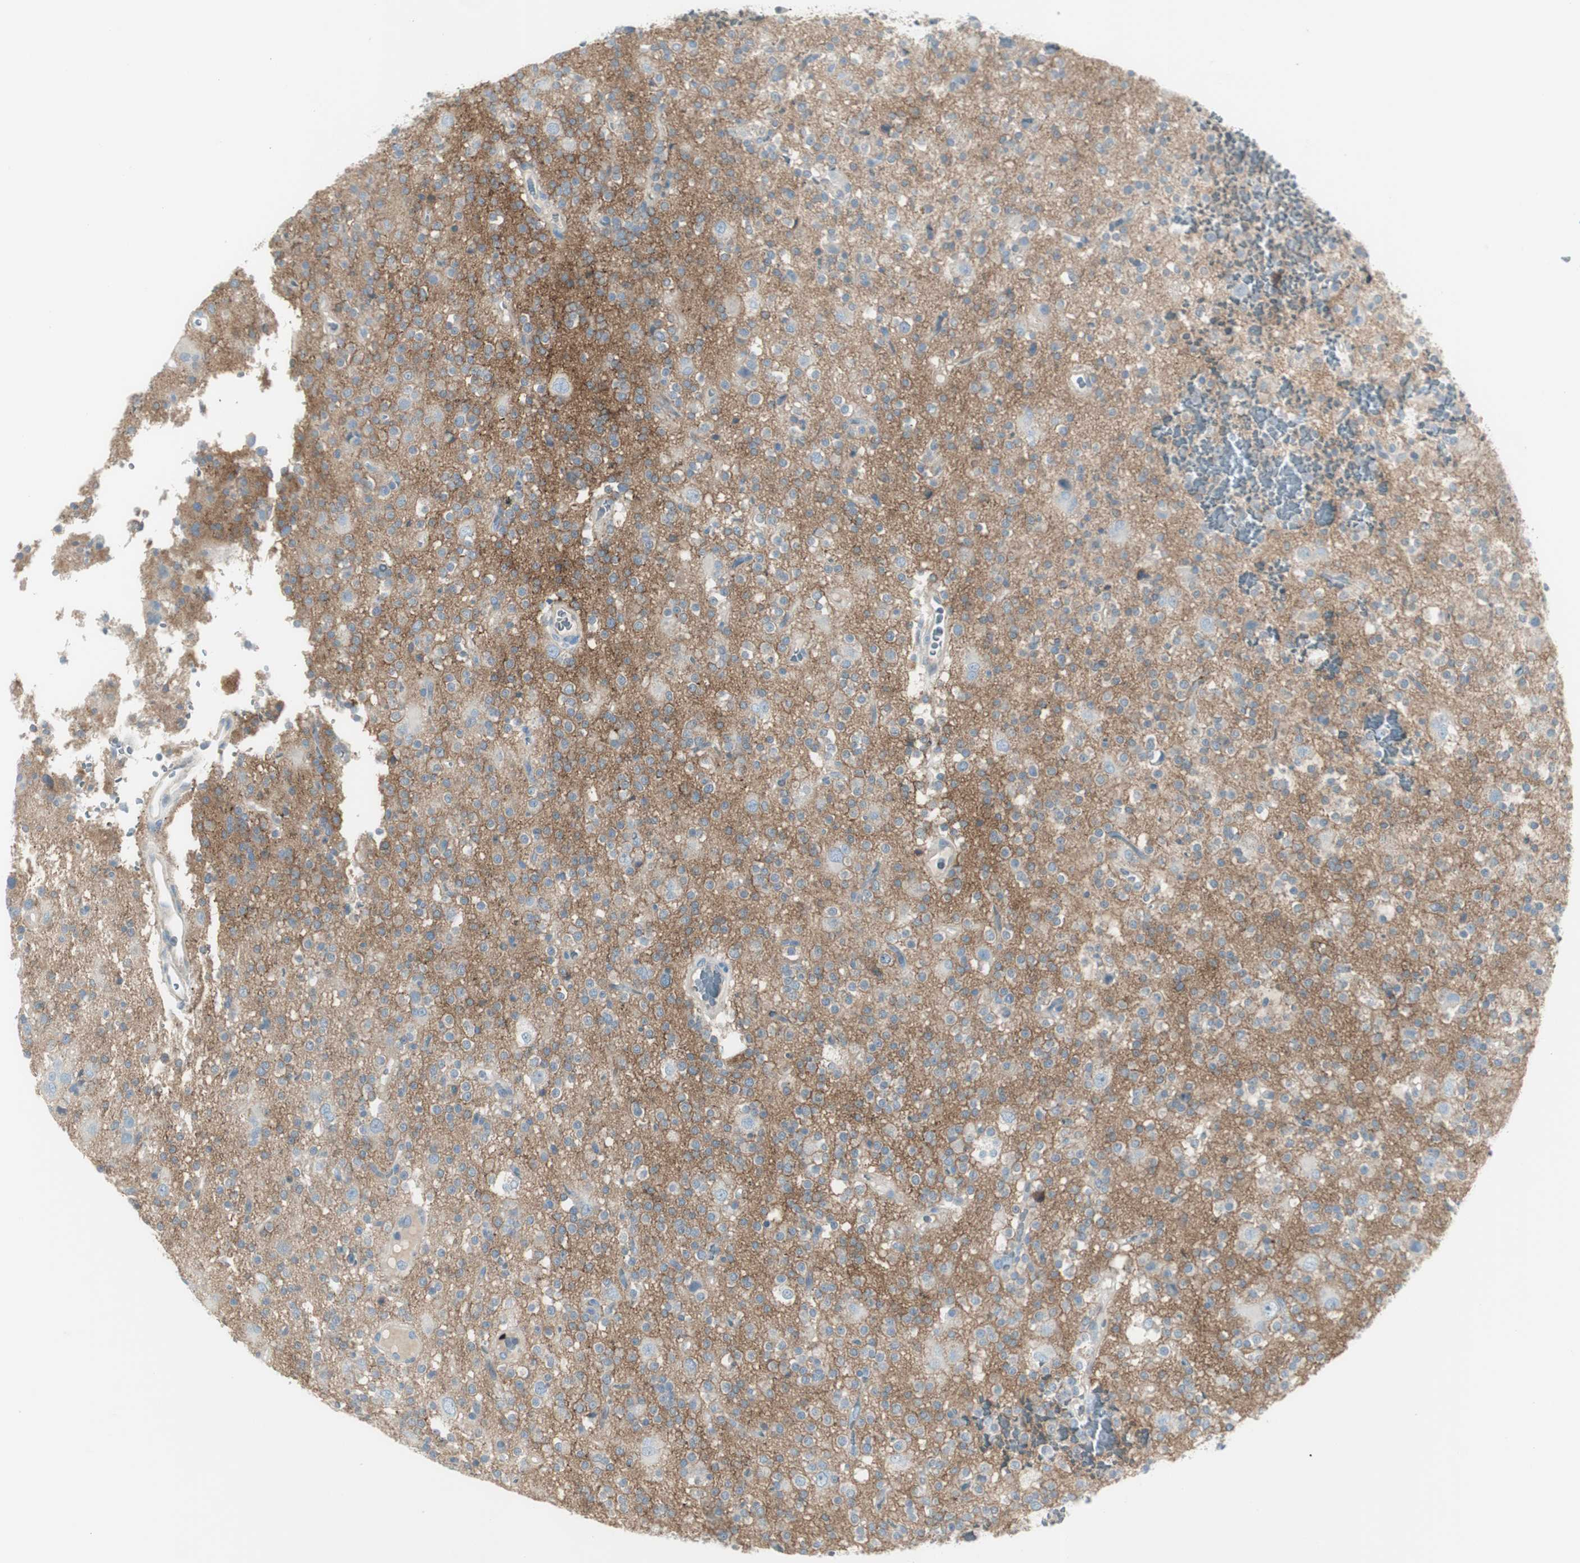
{"staining": {"intensity": "negative", "quantity": "none", "location": "none"}, "tissue": "glioma", "cell_type": "Tumor cells", "image_type": "cancer", "snomed": [{"axis": "morphology", "description": "Glioma, malignant, High grade"}, {"axis": "topography", "description": "Brain"}], "caption": "A high-resolution micrograph shows immunohistochemistry (IHC) staining of malignant glioma (high-grade), which displays no significant expression in tumor cells. Brightfield microscopy of immunohistochemistry stained with DAB (3,3'-diaminobenzidine) (brown) and hematoxylin (blue), captured at high magnification.", "gene": "CACNA2D1", "patient": {"sex": "male", "age": 47}}